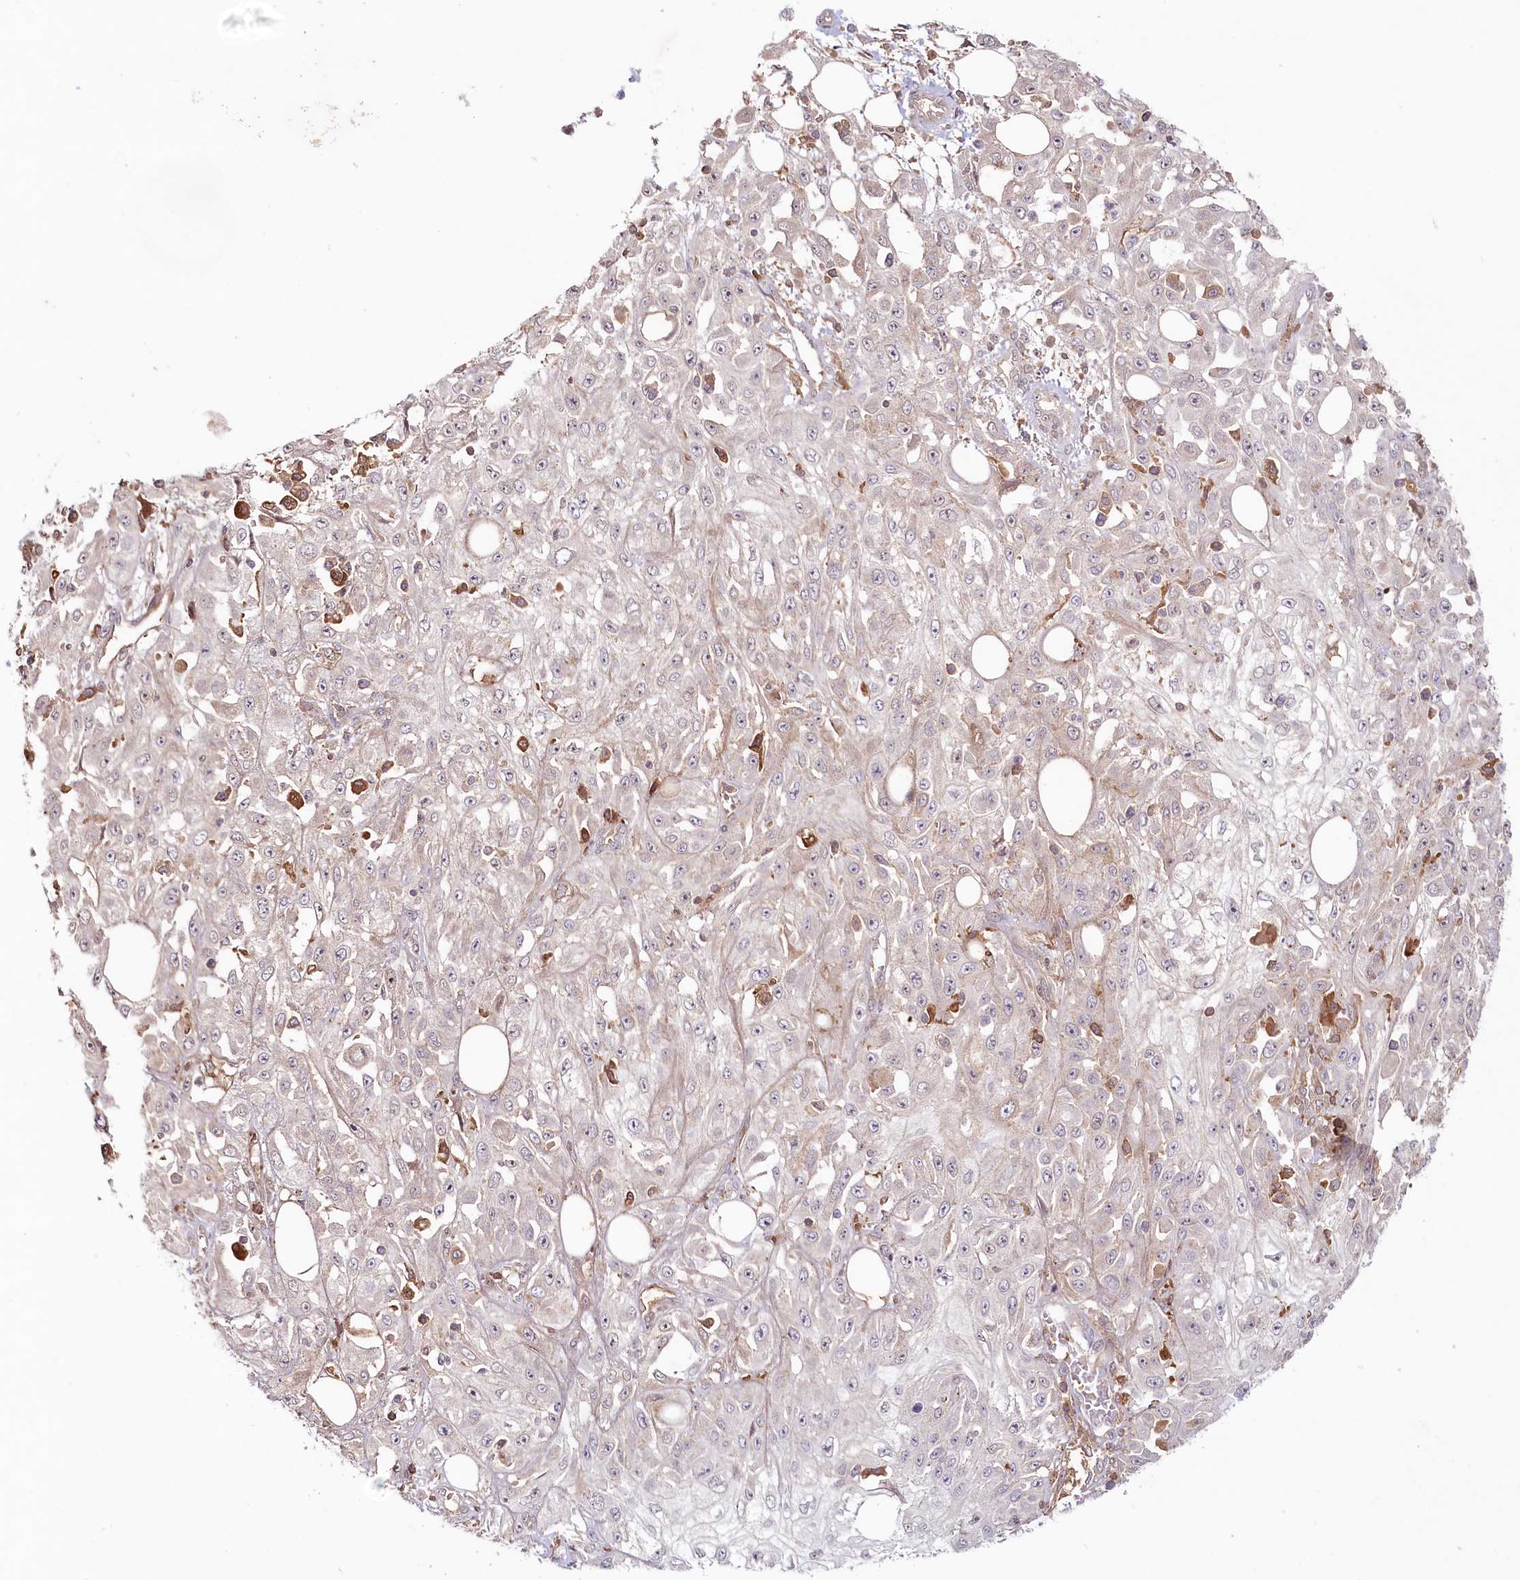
{"staining": {"intensity": "weak", "quantity": "<25%", "location": "cytoplasmic/membranous"}, "tissue": "skin cancer", "cell_type": "Tumor cells", "image_type": "cancer", "snomed": [{"axis": "morphology", "description": "Squamous cell carcinoma, NOS"}, {"axis": "morphology", "description": "Squamous cell carcinoma, metastatic, NOS"}, {"axis": "topography", "description": "Skin"}, {"axis": "topography", "description": "Lymph node"}], "caption": "Histopathology image shows no protein expression in tumor cells of skin squamous cell carcinoma tissue.", "gene": "PSAPL1", "patient": {"sex": "male", "age": 75}}